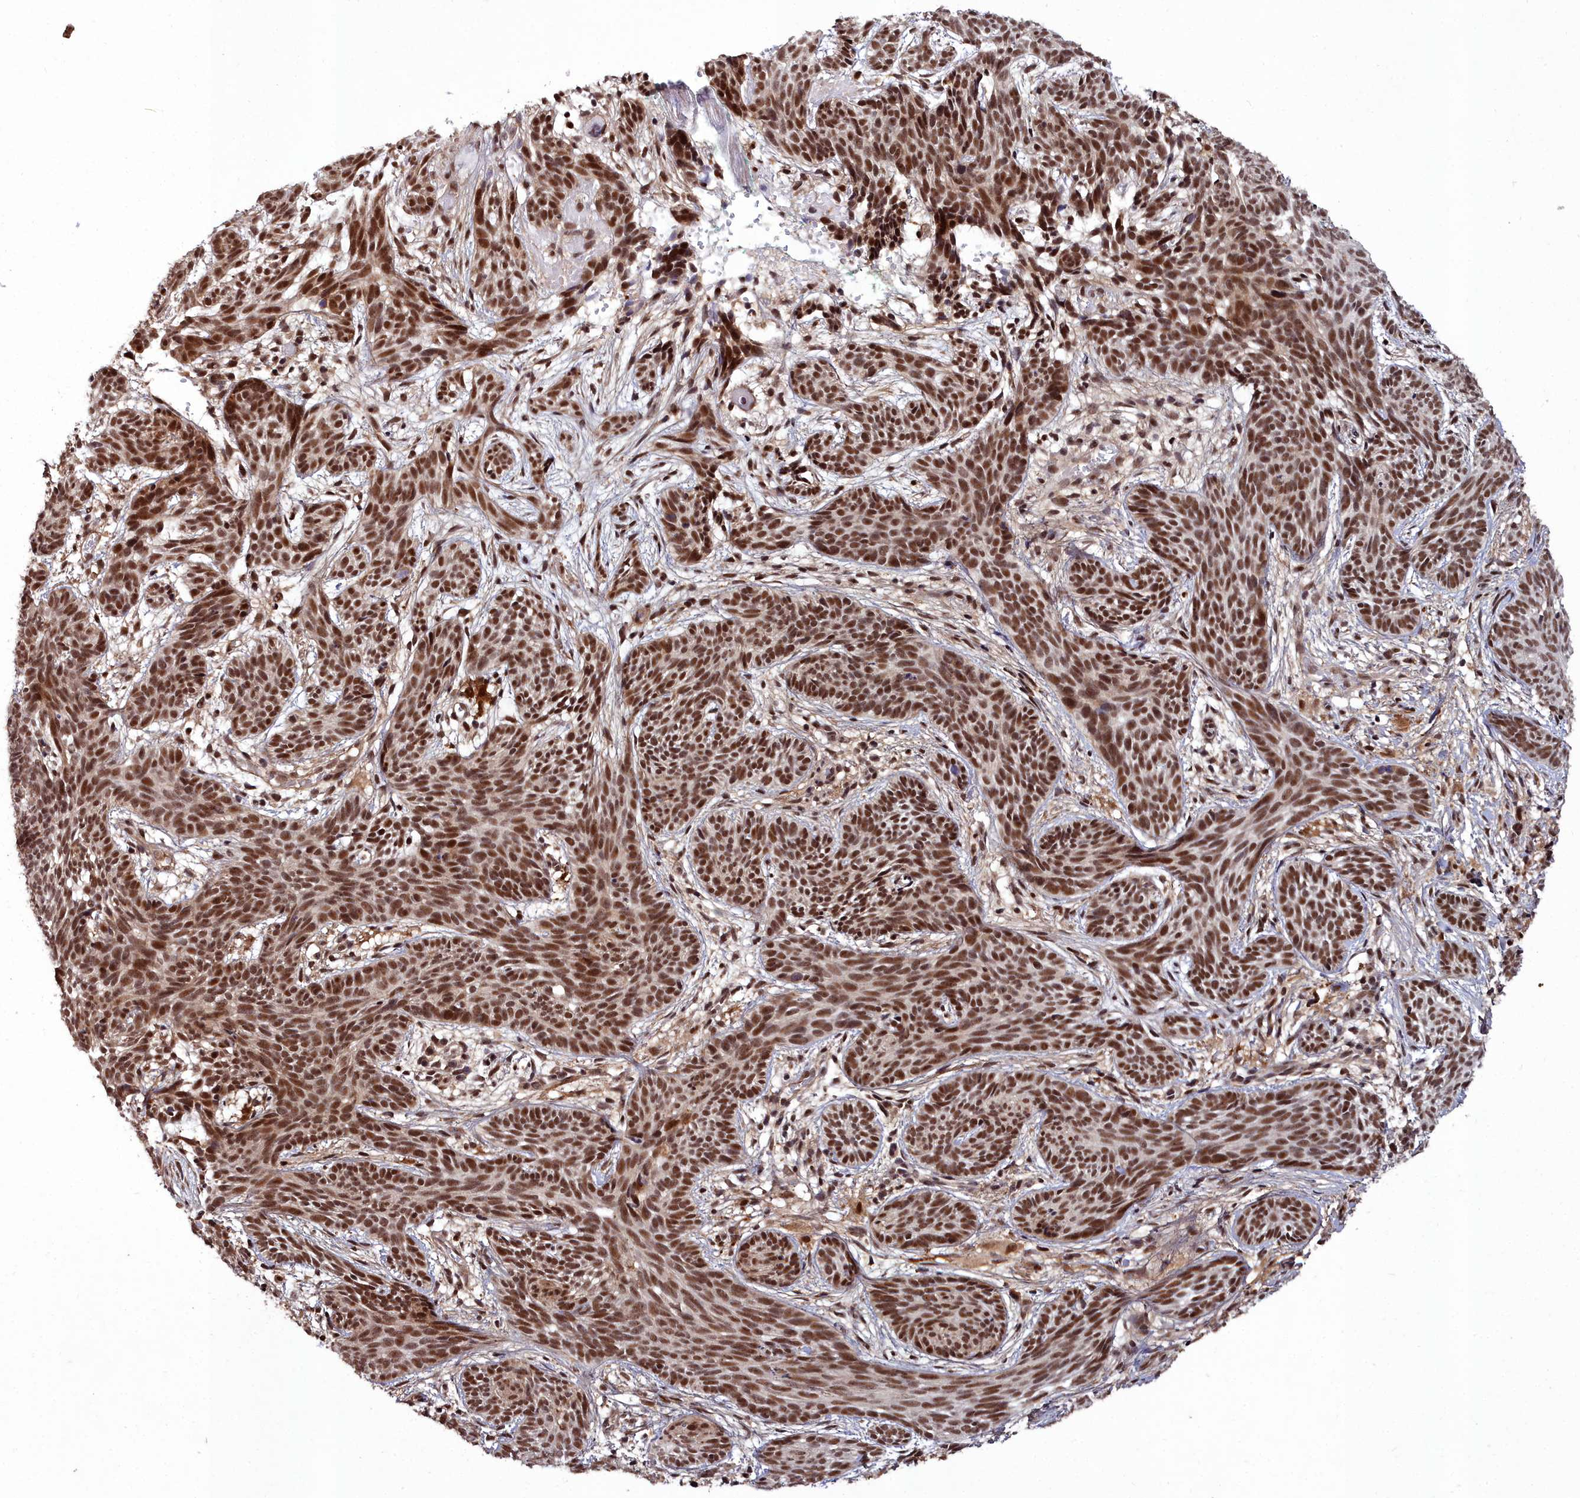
{"staining": {"intensity": "strong", "quantity": ">75%", "location": "nuclear"}, "tissue": "skin cancer", "cell_type": "Tumor cells", "image_type": "cancer", "snomed": [{"axis": "morphology", "description": "Basal cell carcinoma"}, {"axis": "topography", "description": "Skin"}], "caption": "Immunohistochemical staining of skin cancer (basal cell carcinoma) reveals strong nuclear protein expression in about >75% of tumor cells. The staining is performed using DAB brown chromogen to label protein expression. The nuclei are counter-stained blue using hematoxylin.", "gene": "CXXC1", "patient": {"sex": "female", "age": 81}}